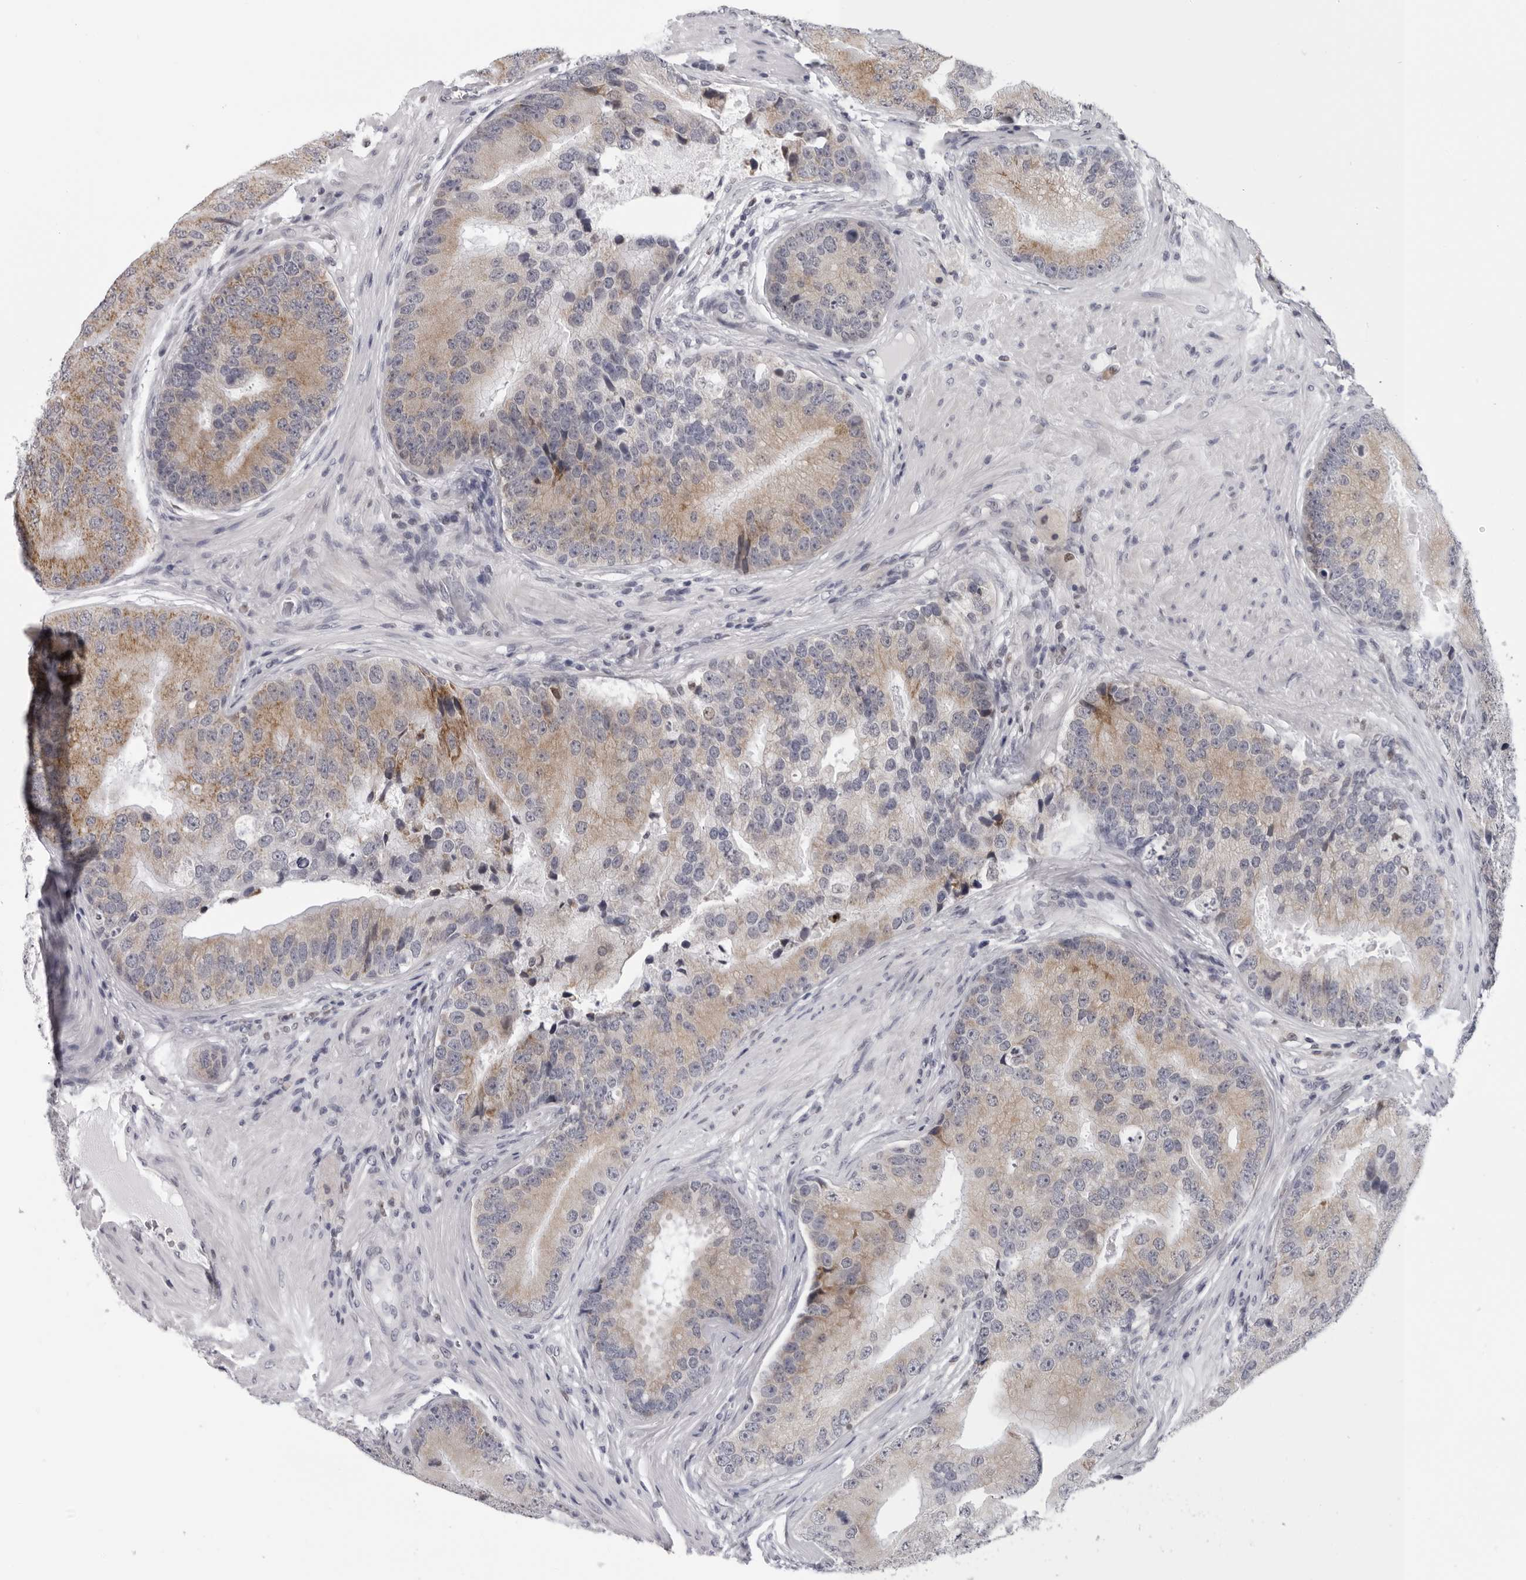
{"staining": {"intensity": "moderate", "quantity": ">75%", "location": "cytoplasmic/membranous"}, "tissue": "prostate cancer", "cell_type": "Tumor cells", "image_type": "cancer", "snomed": [{"axis": "morphology", "description": "Adenocarcinoma, High grade"}, {"axis": "topography", "description": "Prostate"}], "caption": "A photomicrograph of human prostate cancer stained for a protein shows moderate cytoplasmic/membranous brown staining in tumor cells.", "gene": "CPT2", "patient": {"sex": "male", "age": 70}}